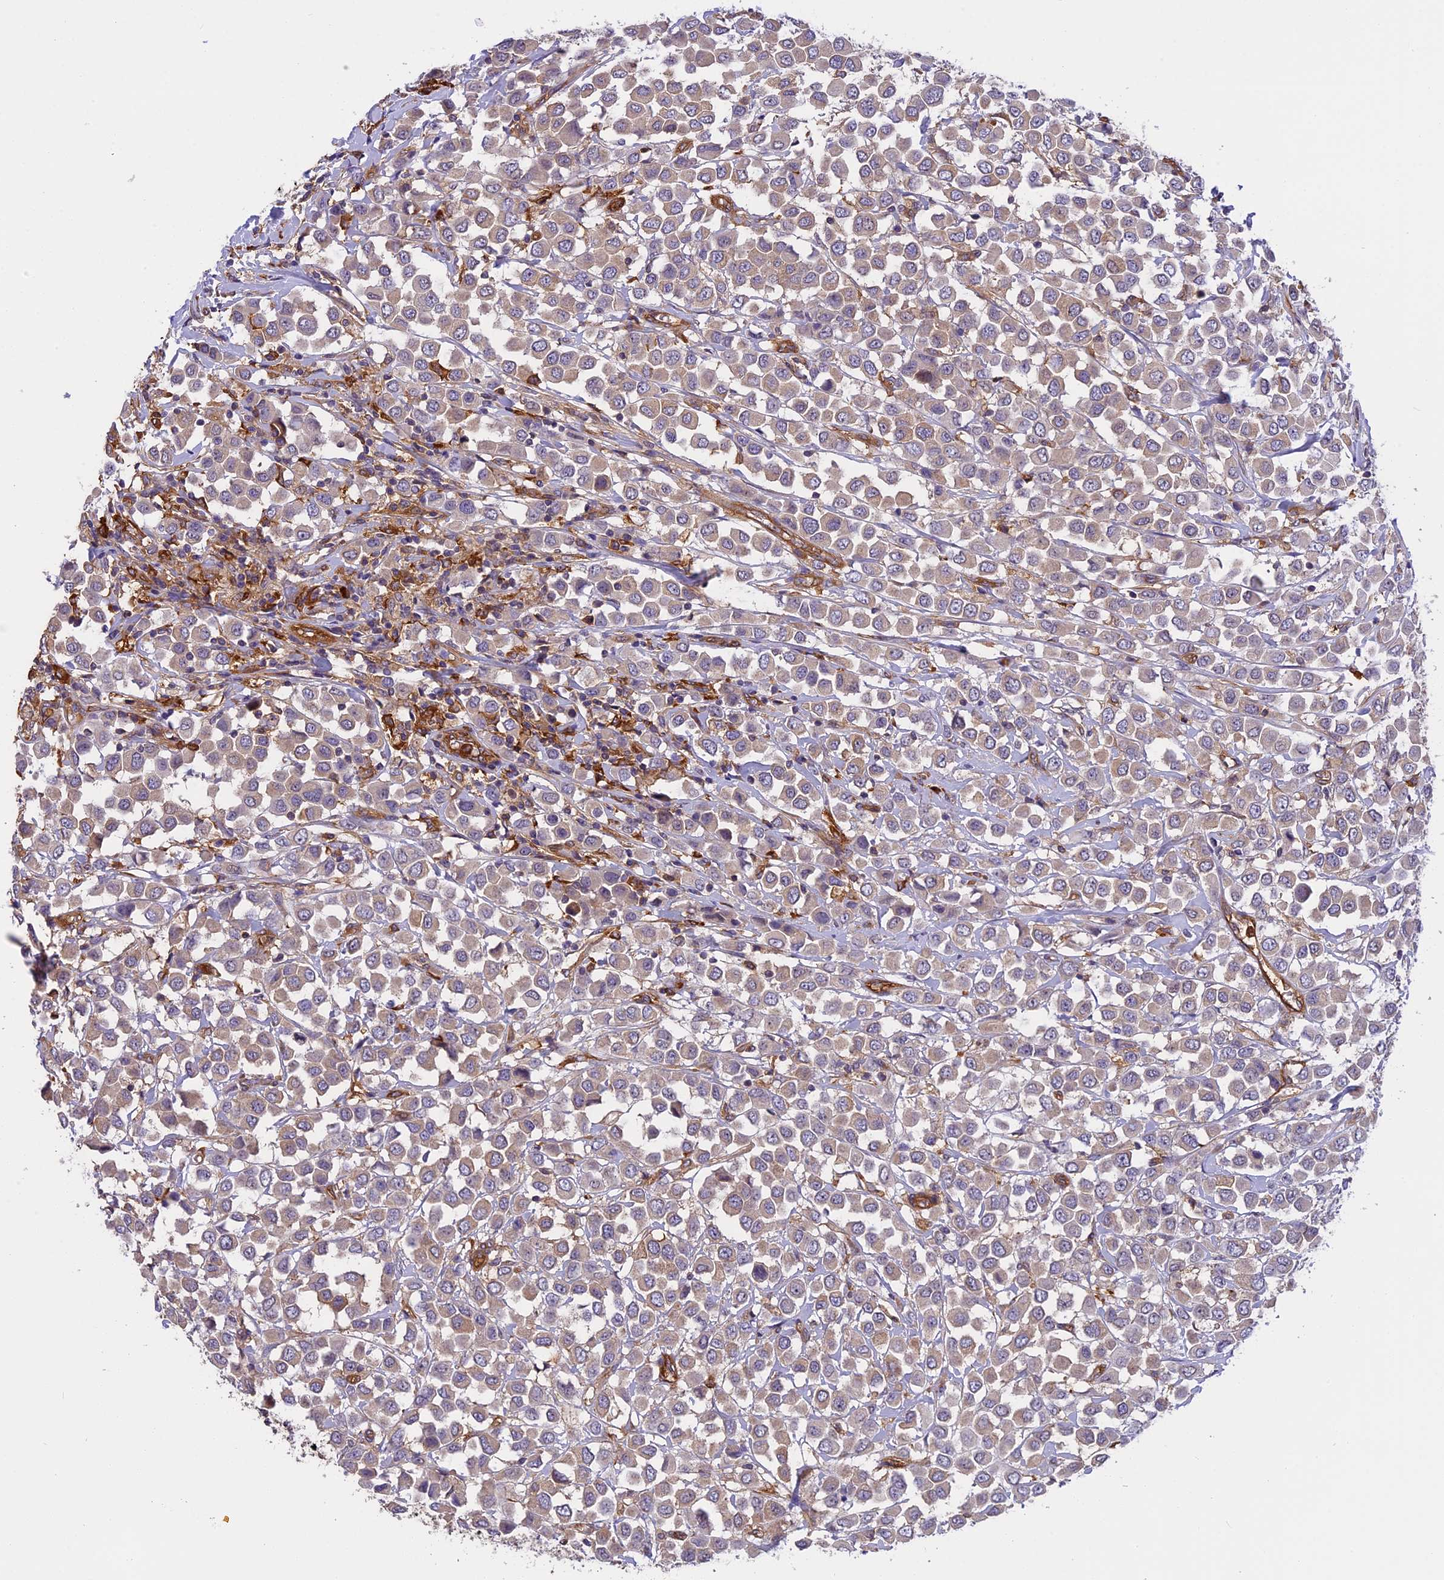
{"staining": {"intensity": "weak", "quantity": "<25%", "location": "cytoplasmic/membranous"}, "tissue": "breast cancer", "cell_type": "Tumor cells", "image_type": "cancer", "snomed": [{"axis": "morphology", "description": "Duct carcinoma"}, {"axis": "topography", "description": "Breast"}], "caption": "An immunohistochemistry (IHC) image of intraductal carcinoma (breast) is shown. There is no staining in tumor cells of intraductal carcinoma (breast).", "gene": "EHBP1L1", "patient": {"sex": "female", "age": 61}}